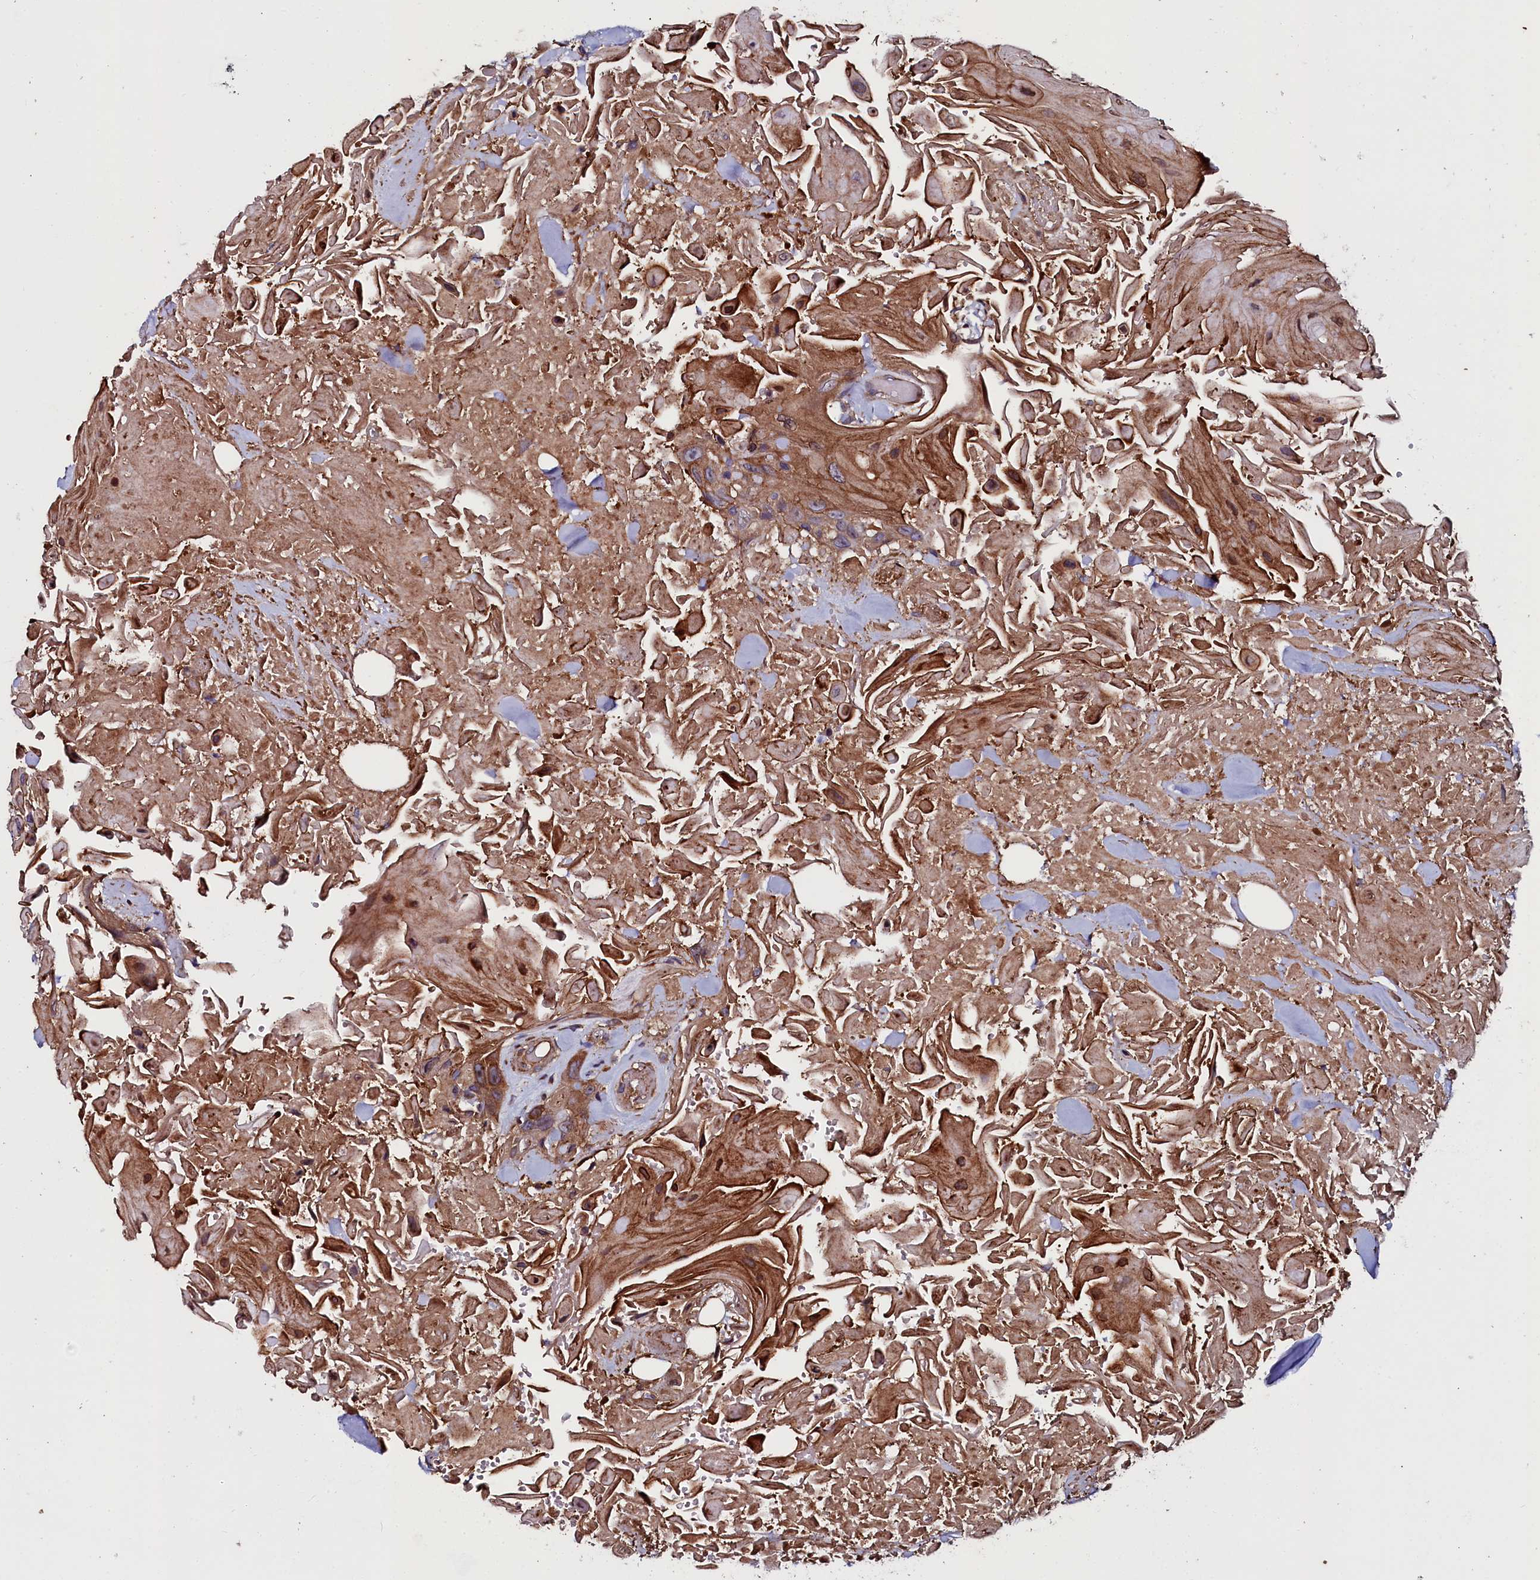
{"staining": {"intensity": "moderate", "quantity": ">75%", "location": "cytoplasmic/membranous"}, "tissue": "head and neck cancer", "cell_type": "Tumor cells", "image_type": "cancer", "snomed": [{"axis": "morphology", "description": "Squamous cell carcinoma, NOS"}, {"axis": "topography", "description": "Head-Neck"}], "caption": "Immunohistochemistry (IHC) of head and neck cancer (squamous cell carcinoma) displays medium levels of moderate cytoplasmic/membranous expression in about >75% of tumor cells. (IHC, brightfield microscopy, high magnification).", "gene": "USPL1", "patient": {"sex": "male", "age": 81}}